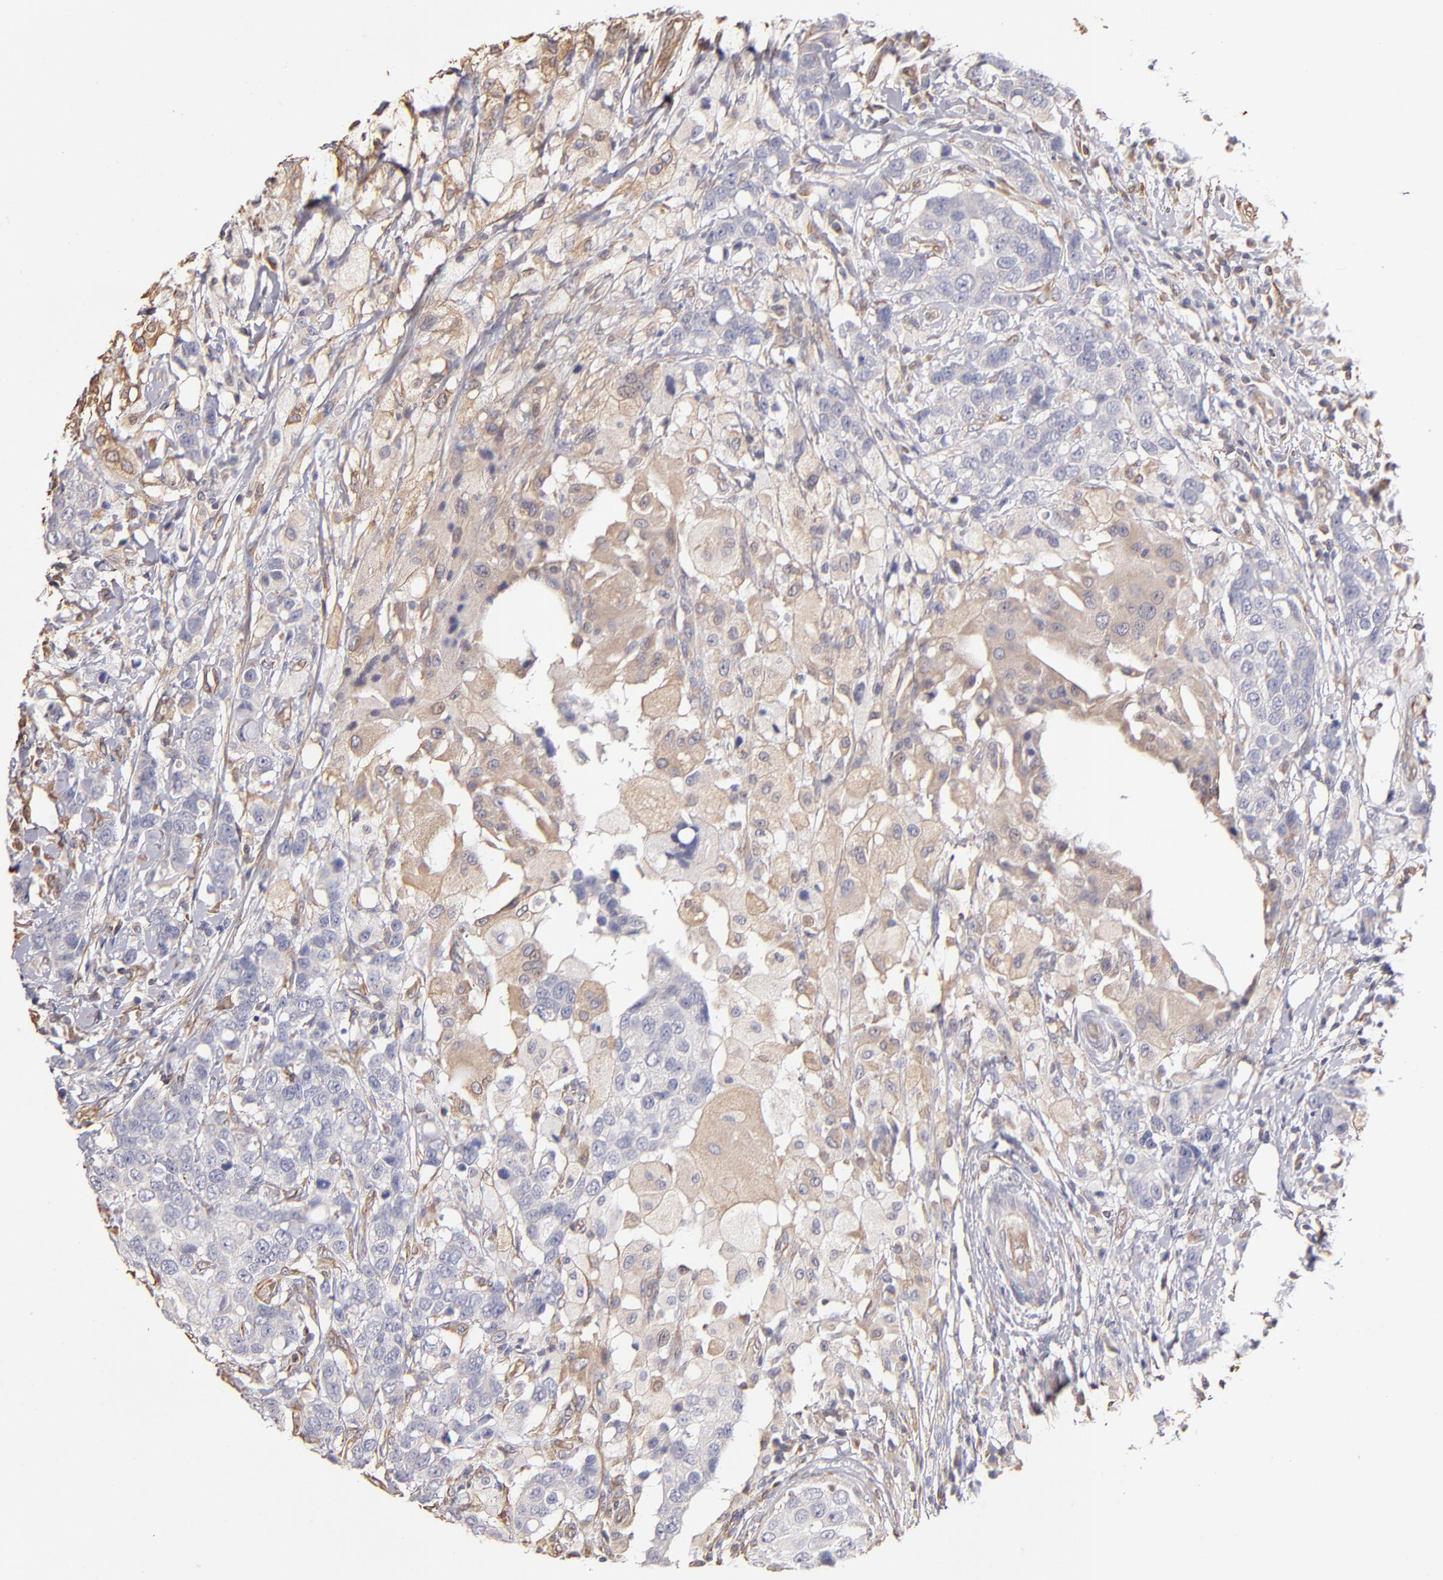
{"staining": {"intensity": "negative", "quantity": "none", "location": "none"}, "tissue": "breast cancer", "cell_type": "Tumor cells", "image_type": "cancer", "snomed": [{"axis": "morphology", "description": "Duct carcinoma"}, {"axis": "topography", "description": "Breast"}], "caption": "Breast cancer was stained to show a protein in brown. There is no significant positivity in tumor cells.", "gene": "ABCC1", "patient": {"sex": "female", "age": 27}}